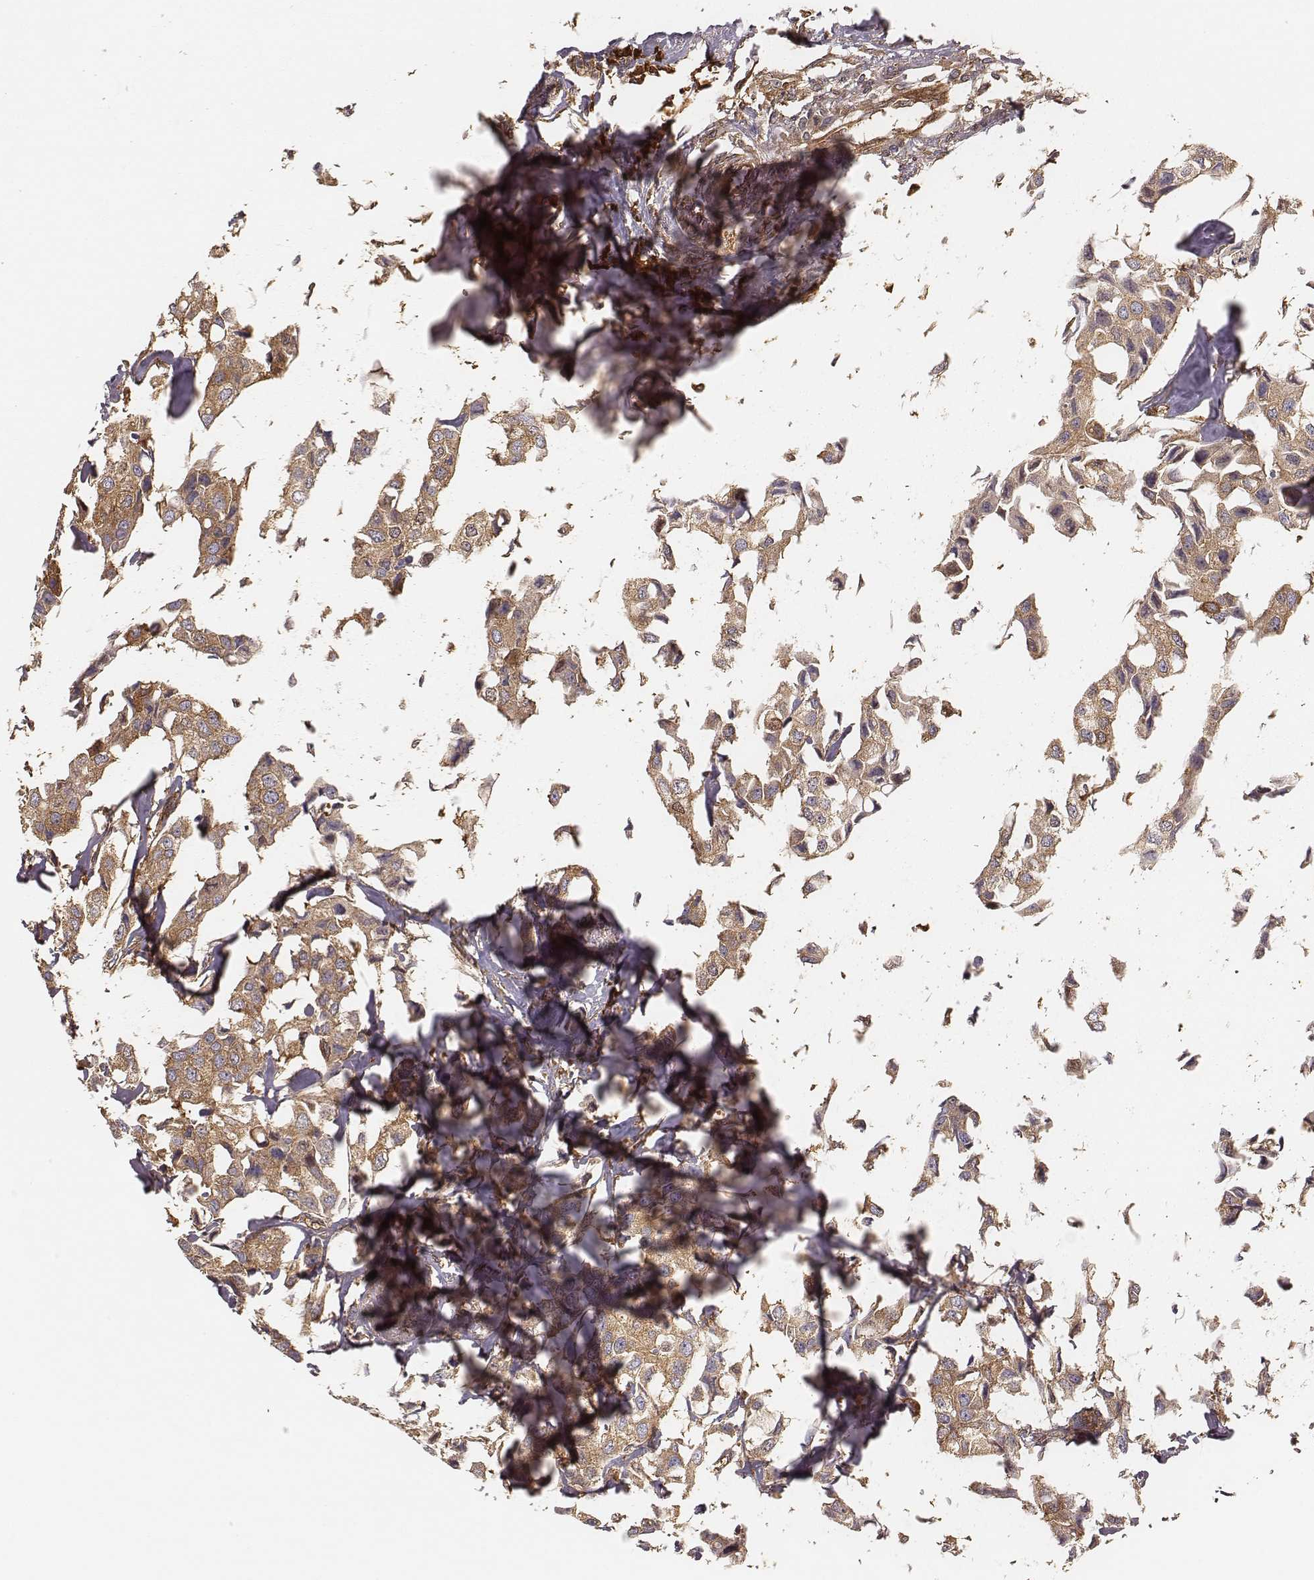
{"staining": {"intensity": "moderate", "quantity": ">75%", "location": "cytoplasmic/membranous"}, "tissue": "breast cancer", "cell_type": "Tumor cells", "image_type": "cancer", "snomed": [{"axis": "morphology", "description": "Duct carcinoma"}, {"axis": "topography", "description": "Breast"}], "caption": "This image demonstrates breast cancer stained with immunohistochemistry to label a protein in brown. The cytoplasmic/membranous of tumor cells show moderate positivity for the protein. Nuclei are counter-stained blue.", "gene": "CARS1", "patient": {"sex": "female", "age": 80}}